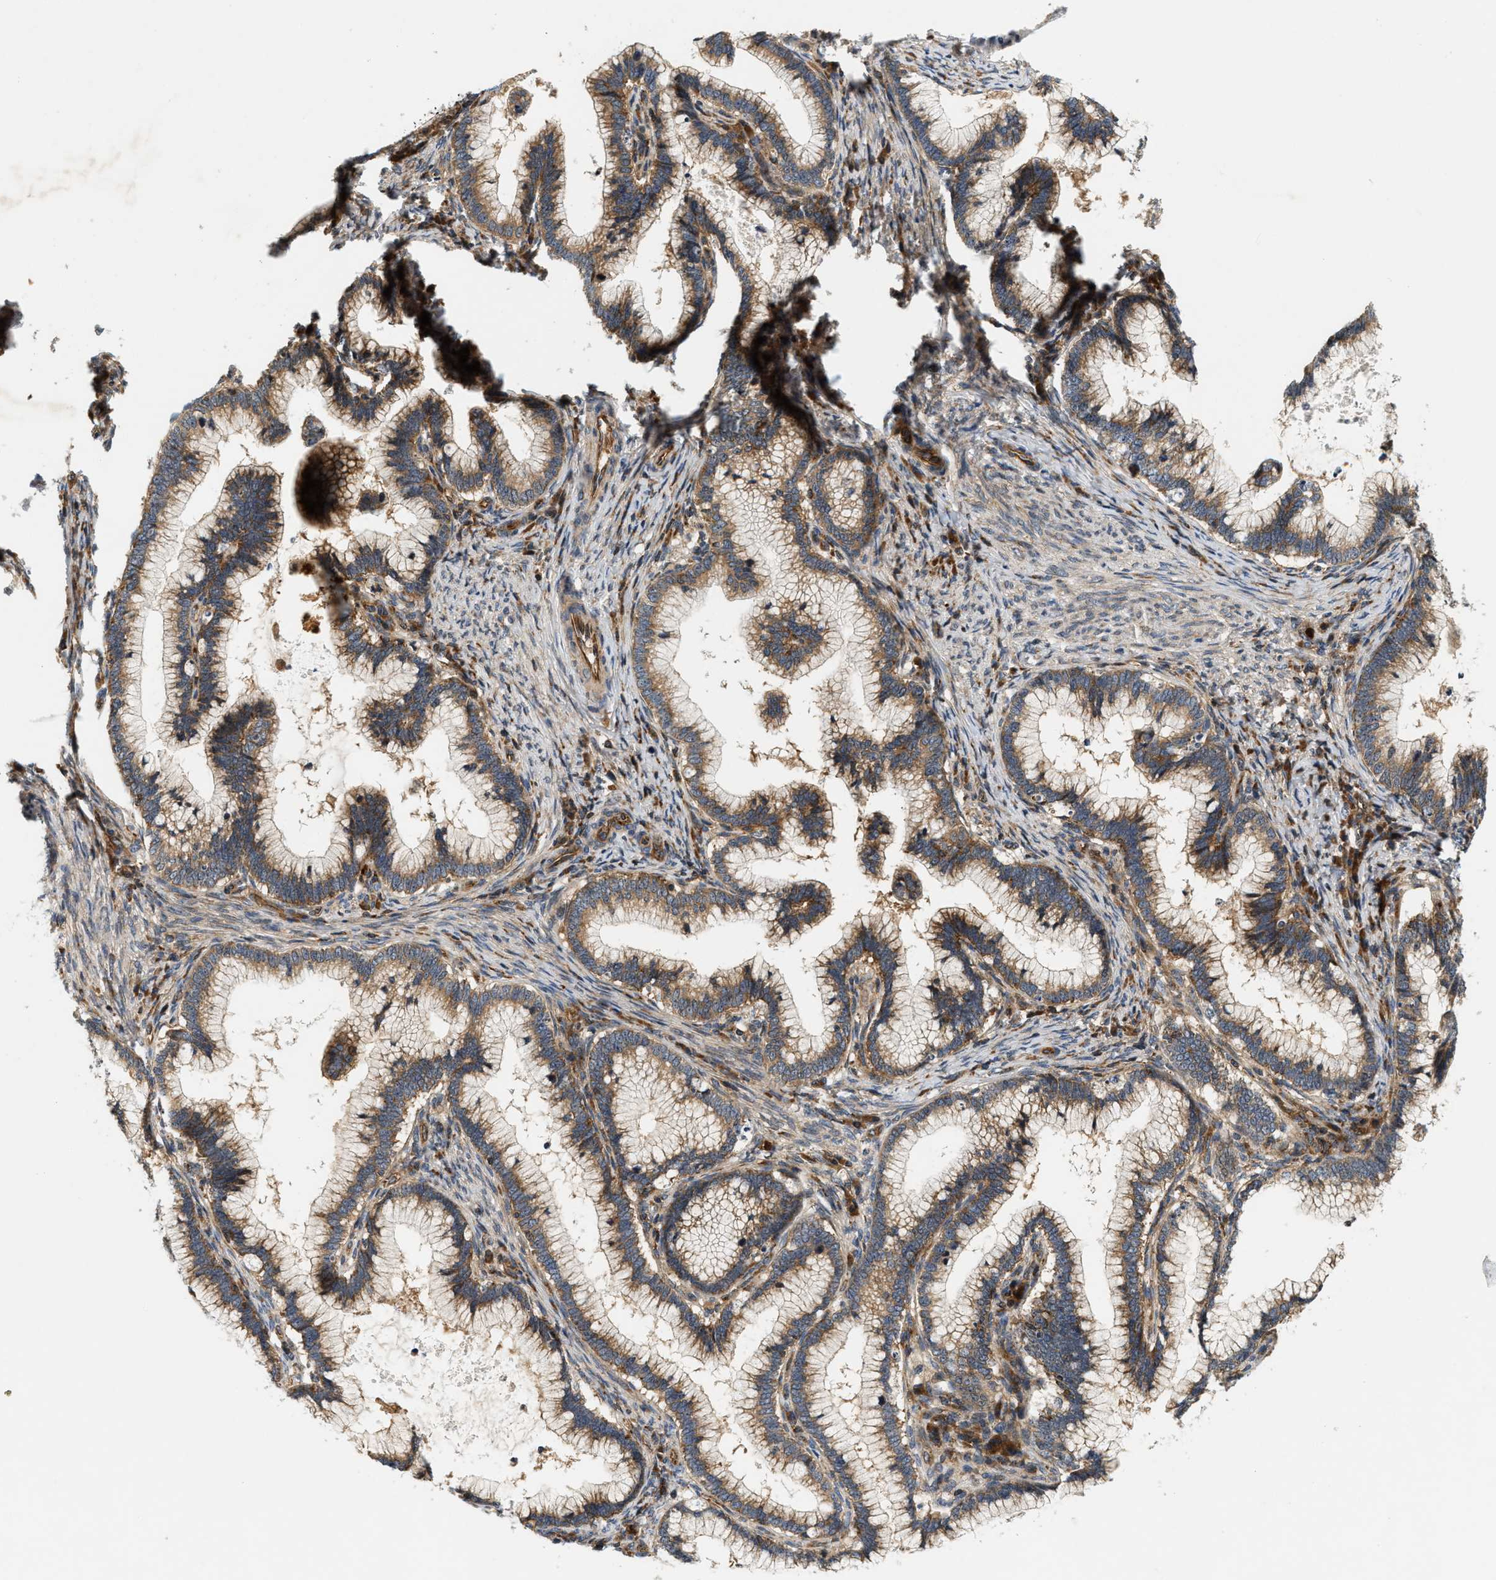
{"staining": {"intensity": "moderate", "quantity": ">75%", "location": "cytoplasmic/membranous"}, "tissue": "cervical cancer", "cell_type": "Tumor cells", "image_type": "cancer", "snomed": [{"axis": "morphology", "description": "Adenocarcinoma, NOS"}, {"axis": "topography", "description": "Cervix"}], "caption": "This is an image of IHC staining of cervical adenocarcinoma, which shows moderate expression in the cytoplasmic/membranous of tumor cells.", "gene": "SAMD9", "patient": {"sex": "female", "age": 36}}